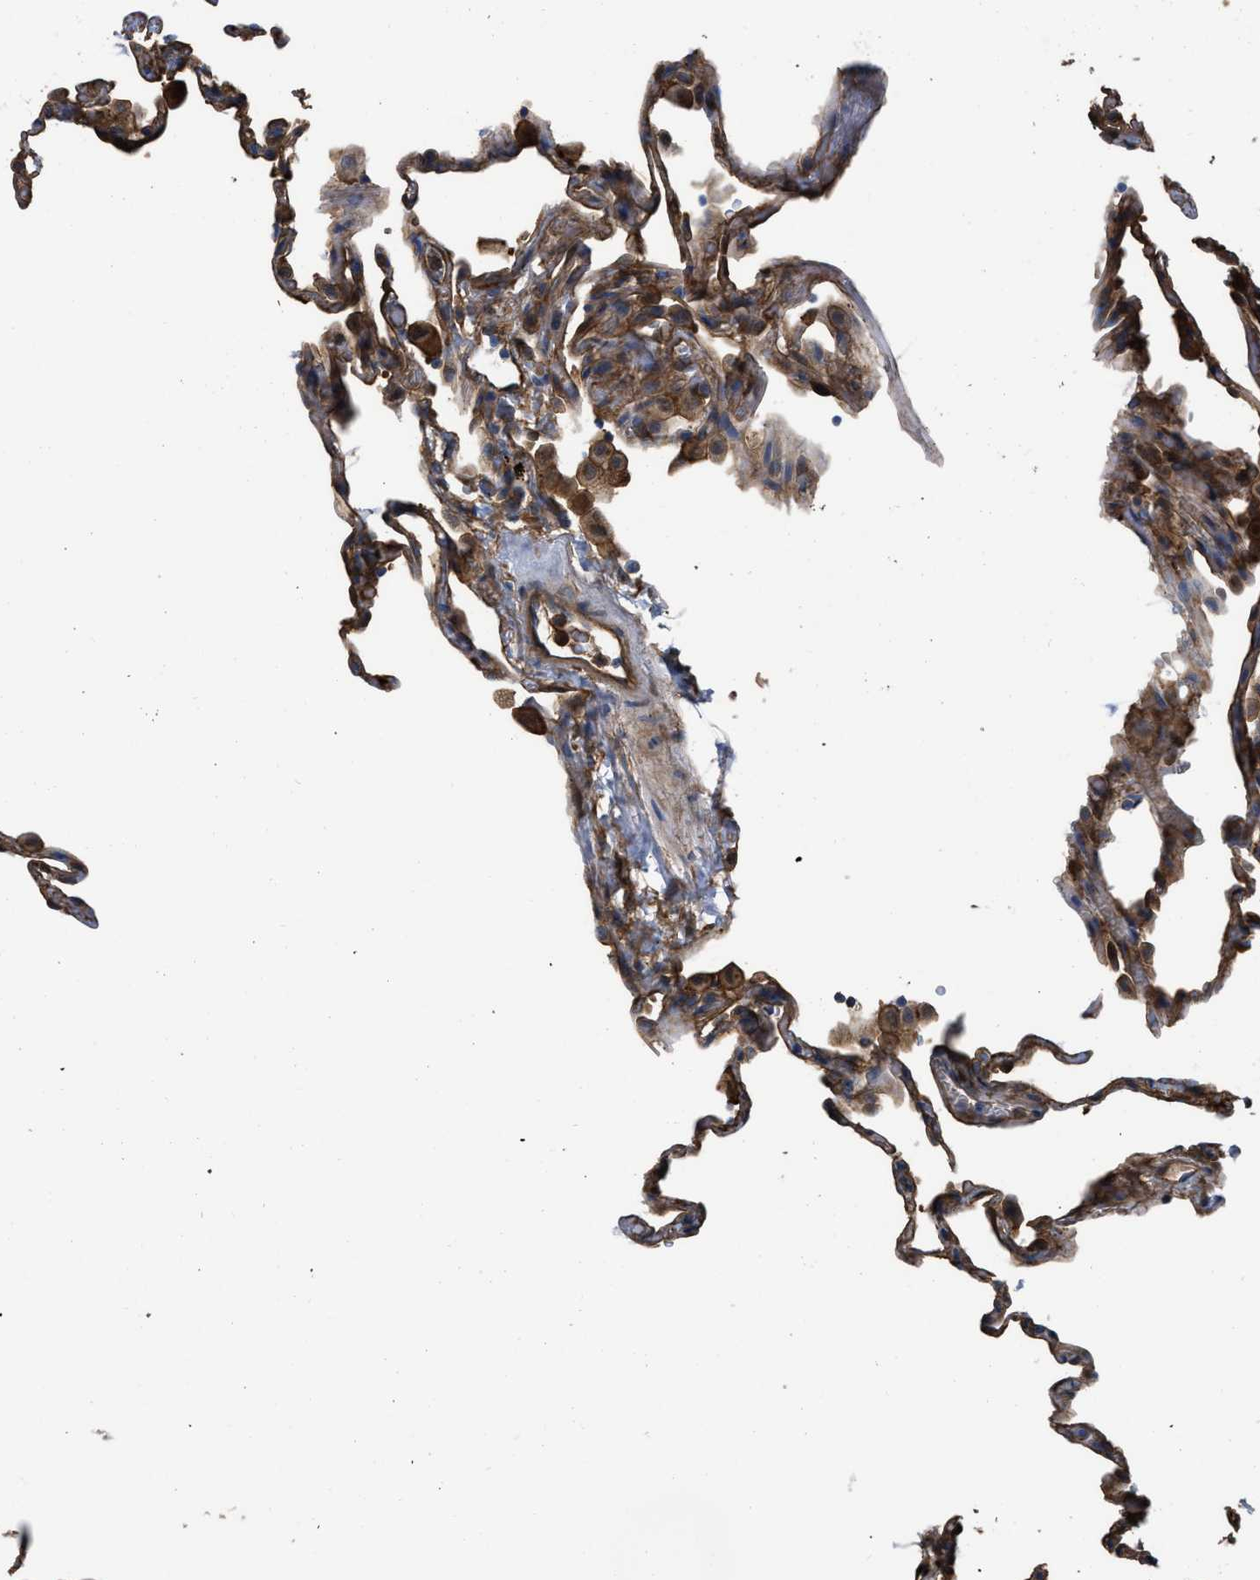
{"staining": {"intensity": "moderate", "quantity": "25%-75%", "location": "cytoplasmic/membranous"}, "tissue": "lung", "cell_type": "Alveolar cells", "image_type": "normal", "snomed": [{"axis": "morphology", "description": "Normal tissue, NOS"}, {"axis": "topography", "description": "Lung"}], "caption": "Human lung stained with a brown dye exhibits moderate cytoplasmic/membranous positive expression in about 25%-75% of alveolar cells.", "gene": "TRIOBP", "patient": {"sex": "male", "age": 59}}